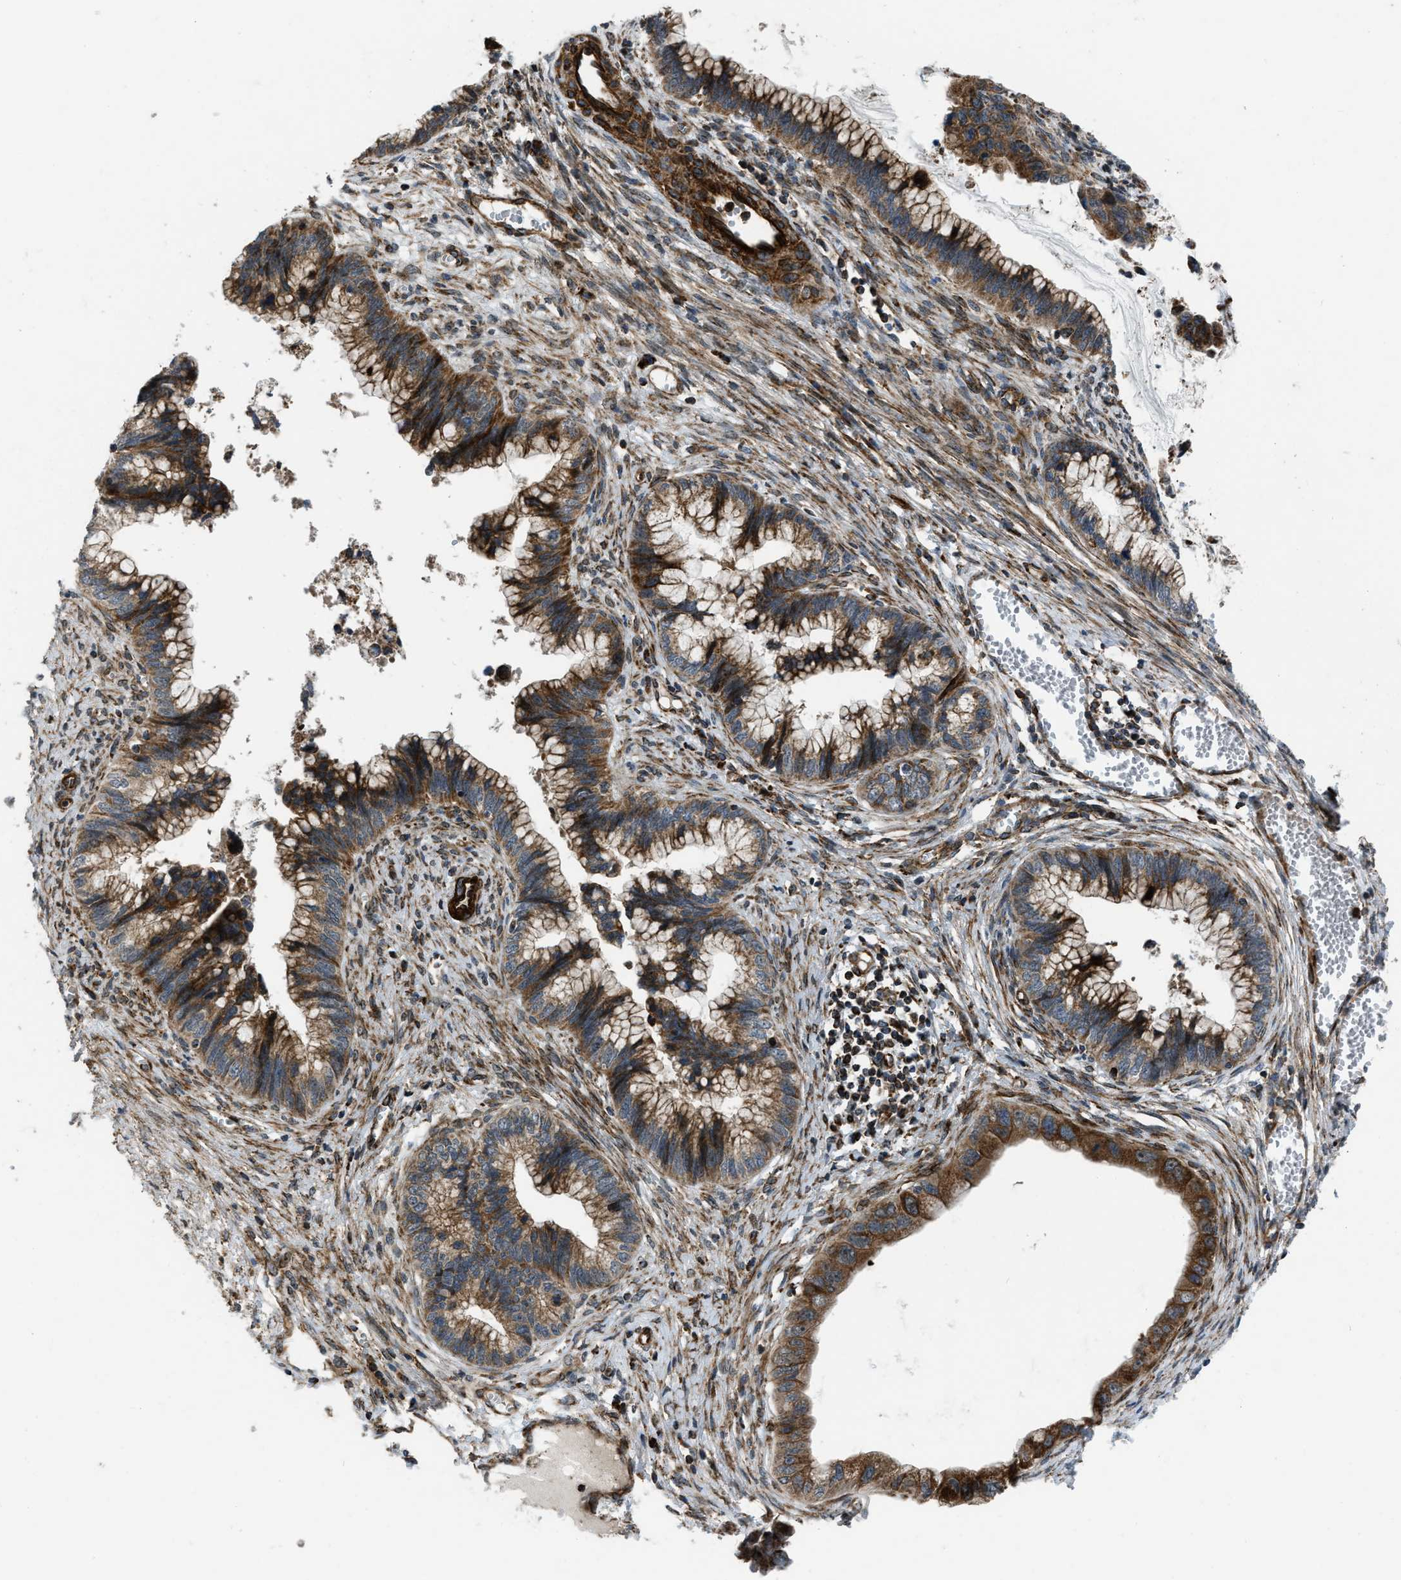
{"staining": {"intensity": "moderate", "quantity": ">75%", "location": "cytoplasmic/membranous"}, "tissue": "cervical cancer", "cell_type": "Tumor cells", "image_type": "cancer", "snomed": [{"axis": "morphology", "description": "Adenocarcinoma, NOS"}, {"axis": "topography", "description": "Cervix"}], "caption": "Adenocarcinoma (cervical) stained with DAB immunohistochemistry (IHC) shows medium levels of moderate cytoplasmic/membranous staining in about >75% of tumor cells.", "gene": "GSDME", "patient": {"sex": "female", "age": 44}}